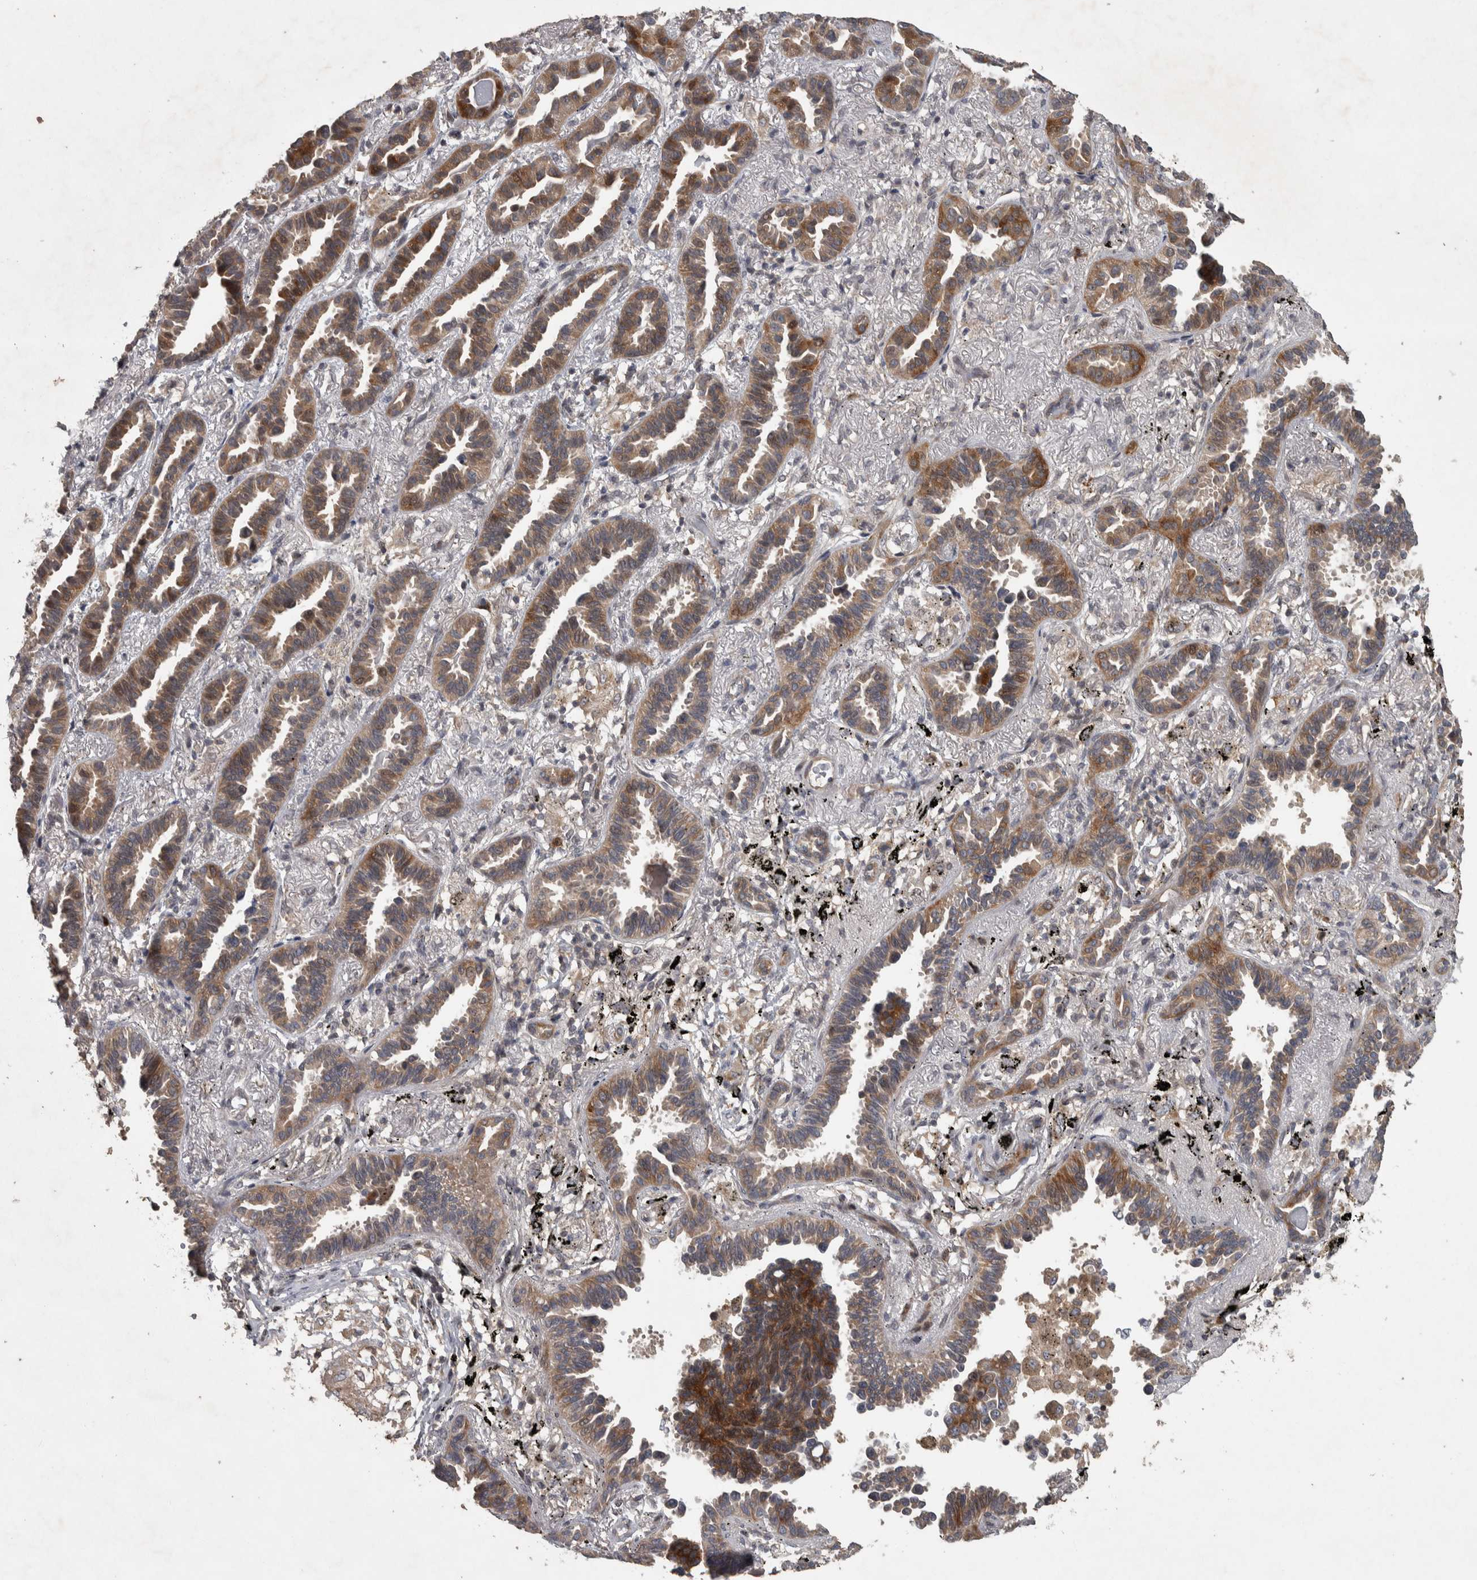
{"staining": {"intensity": "moderate", "quantity": ">75%", "location": "cytoplasmic/membranous"}, "tissue": "lung cancer", "cell_type": "Tumor cells", "image_type": "cancer", "snomed": [{"axis": "morphology", "description": "Adenocarcinoma, NOS"}, {"axis": "topography", "description": "Lung"}], "caption": "IHC staining of lung cancer (adenocarcinoma), which reveals medium levels of moderate cytoplasmic/membranous staining in approximately >75% of tumor cells indicating moderate cytoplasmic/membranous protein expression. The staining was performed using DAB (brown) for protein detection and nuclei were counterstained in hematoxylin (blue).", "gene": "ERAL1", "patient": {"sex": "male", "age": 59}}